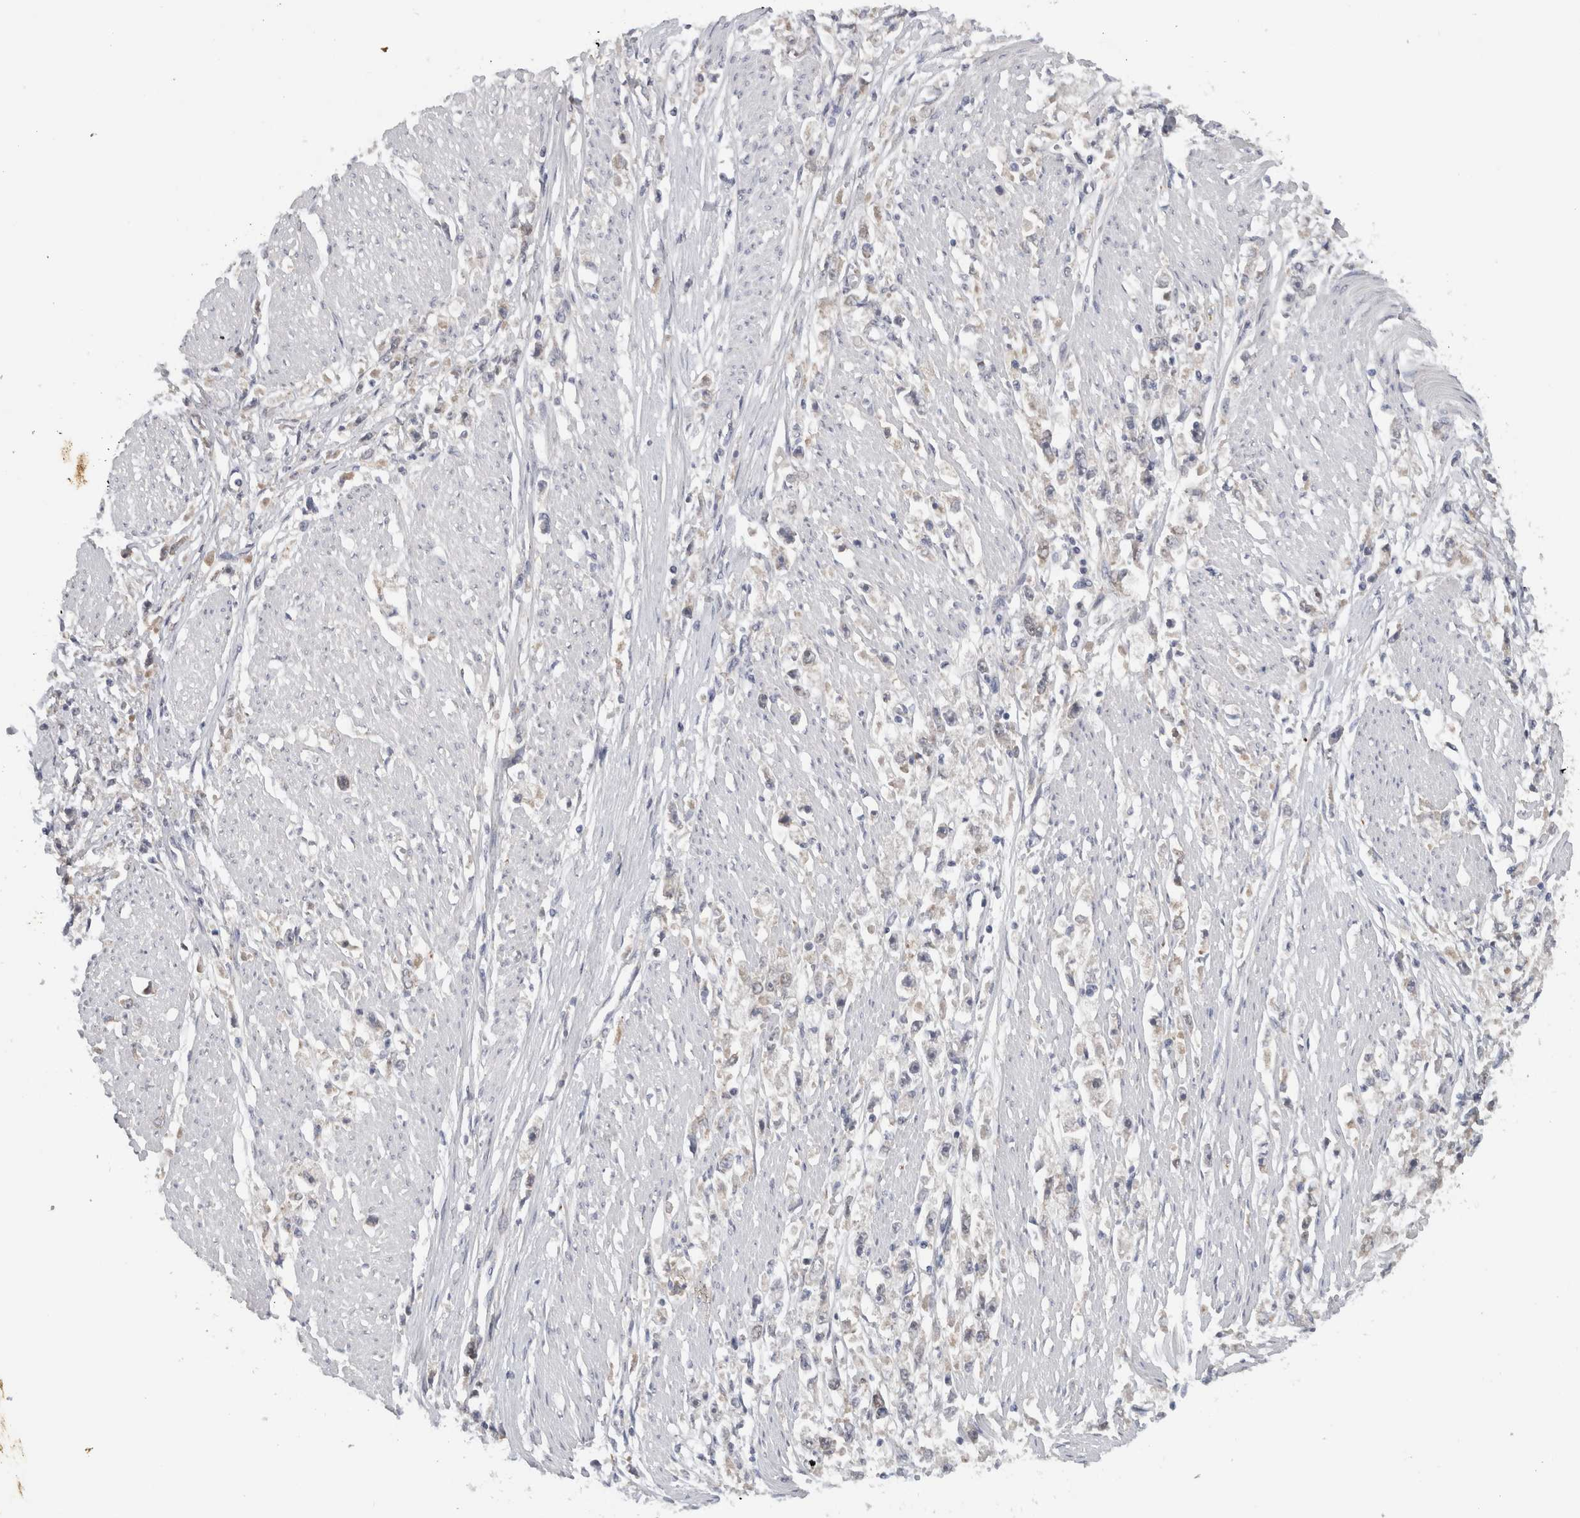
{"staining": {"intensity": "negative", "quantity": "none", "location": "none"}, "tissue": "stomach cancer", "cell_type": "Tumor cells", "image_type": "cancer", "snomed": [{"axis": "morphology", "description": "Adenocarcinoma, NOS"}, {"axis": "topography", "description": "Stomach"}], "caption": "Protein analysis of stomach cancer displays no significant staining in tumor cells.", "gene": "DYRK2", "patient": {"sex": "female", "age": 59}}